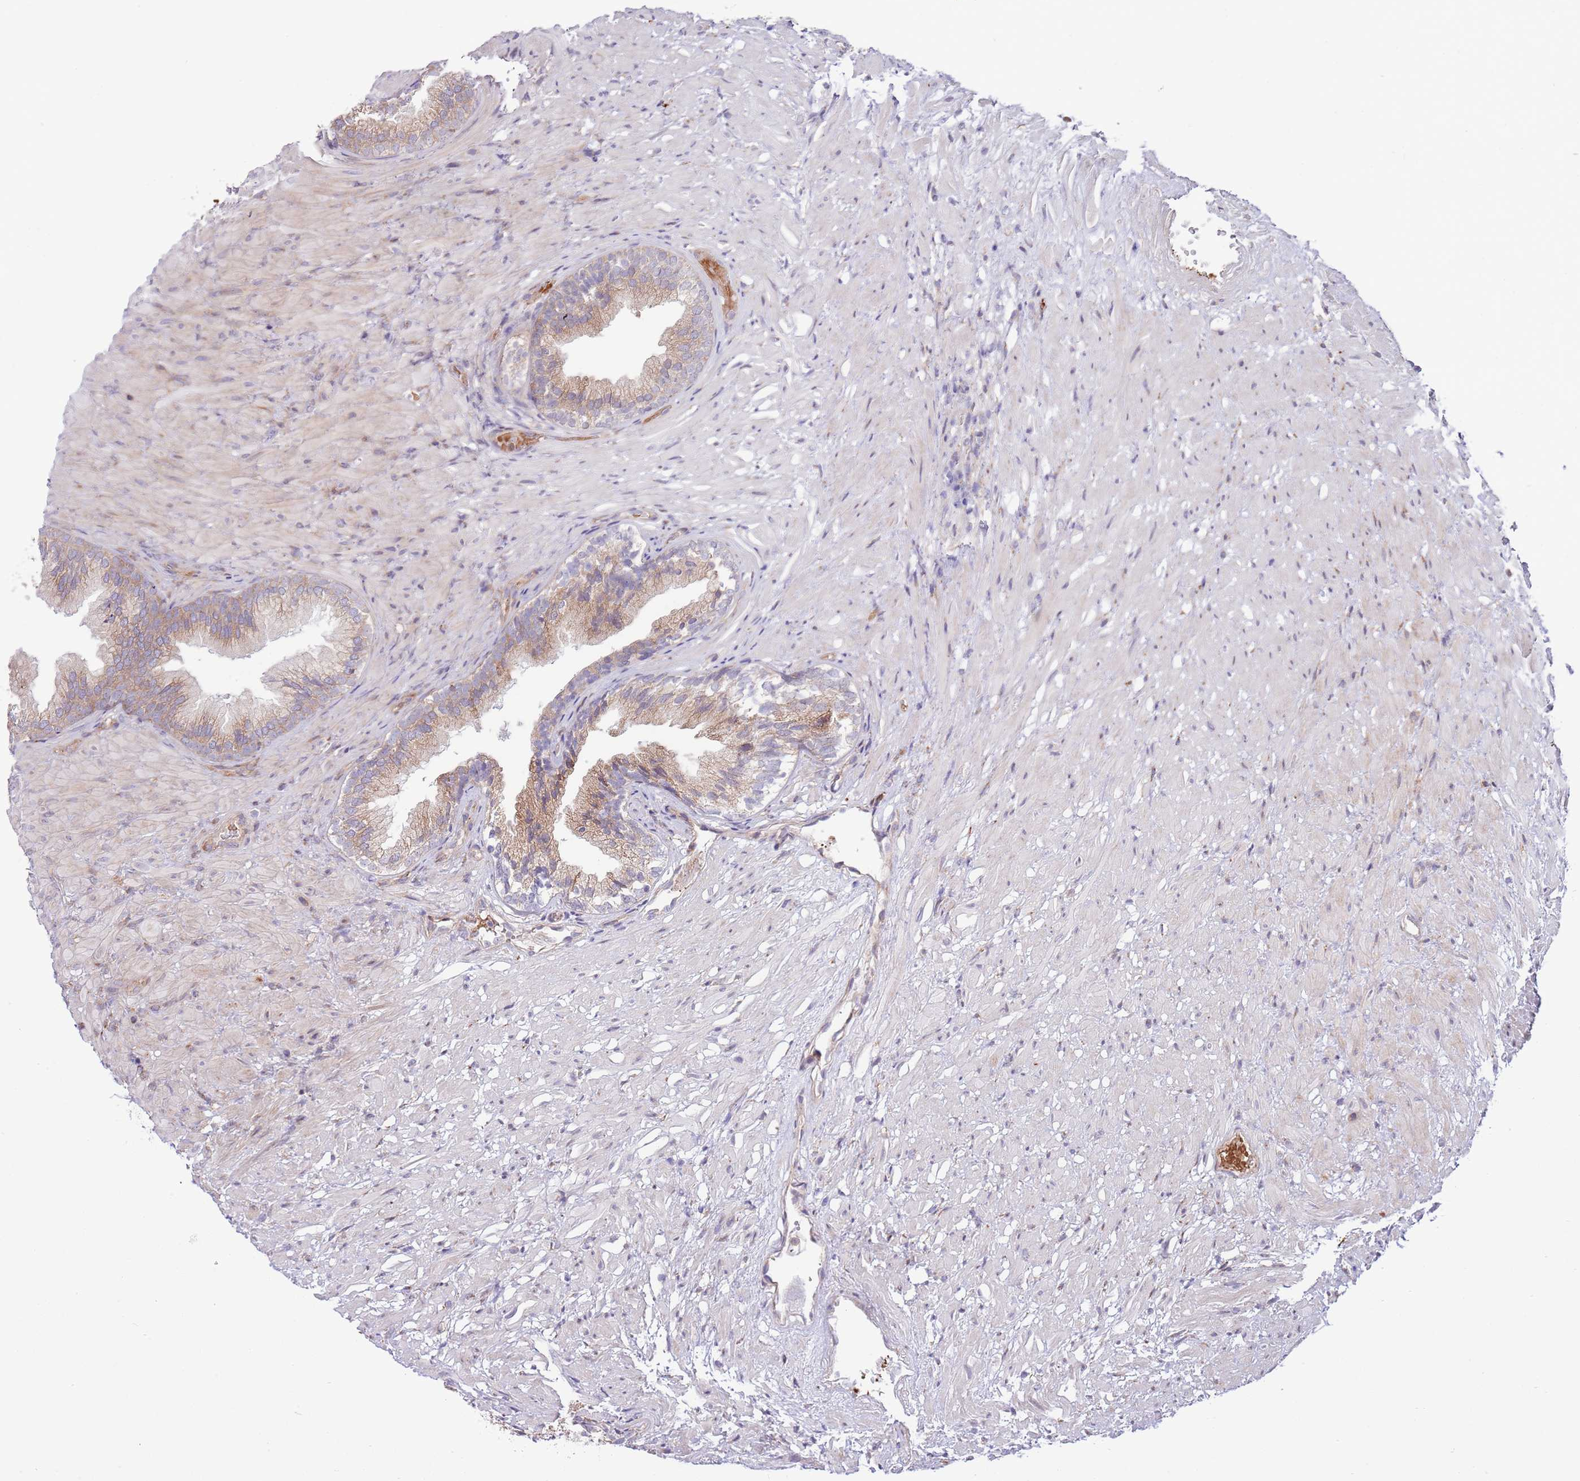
{"staining": {"intensity": "moderate", "quantity": ">75%", "location": "cytoplasmic/membranous"}, "tissue": "prostate", "cell_type": "Glandular cells", "image_type": "normal", "snomed": [{"axis": "morphology", "description": "Normal tissue, NOS"}, {"axis": "topography", "description": "Prostate"}], "caption": "High-power microscopy captured an IHC image of unremarkable prostate, revealing moderate cytoplasmic/membranous positivity in about >75% of glandular cells.", "gene": "DAND5", "patient": {"sex": "male", "age": 76}}